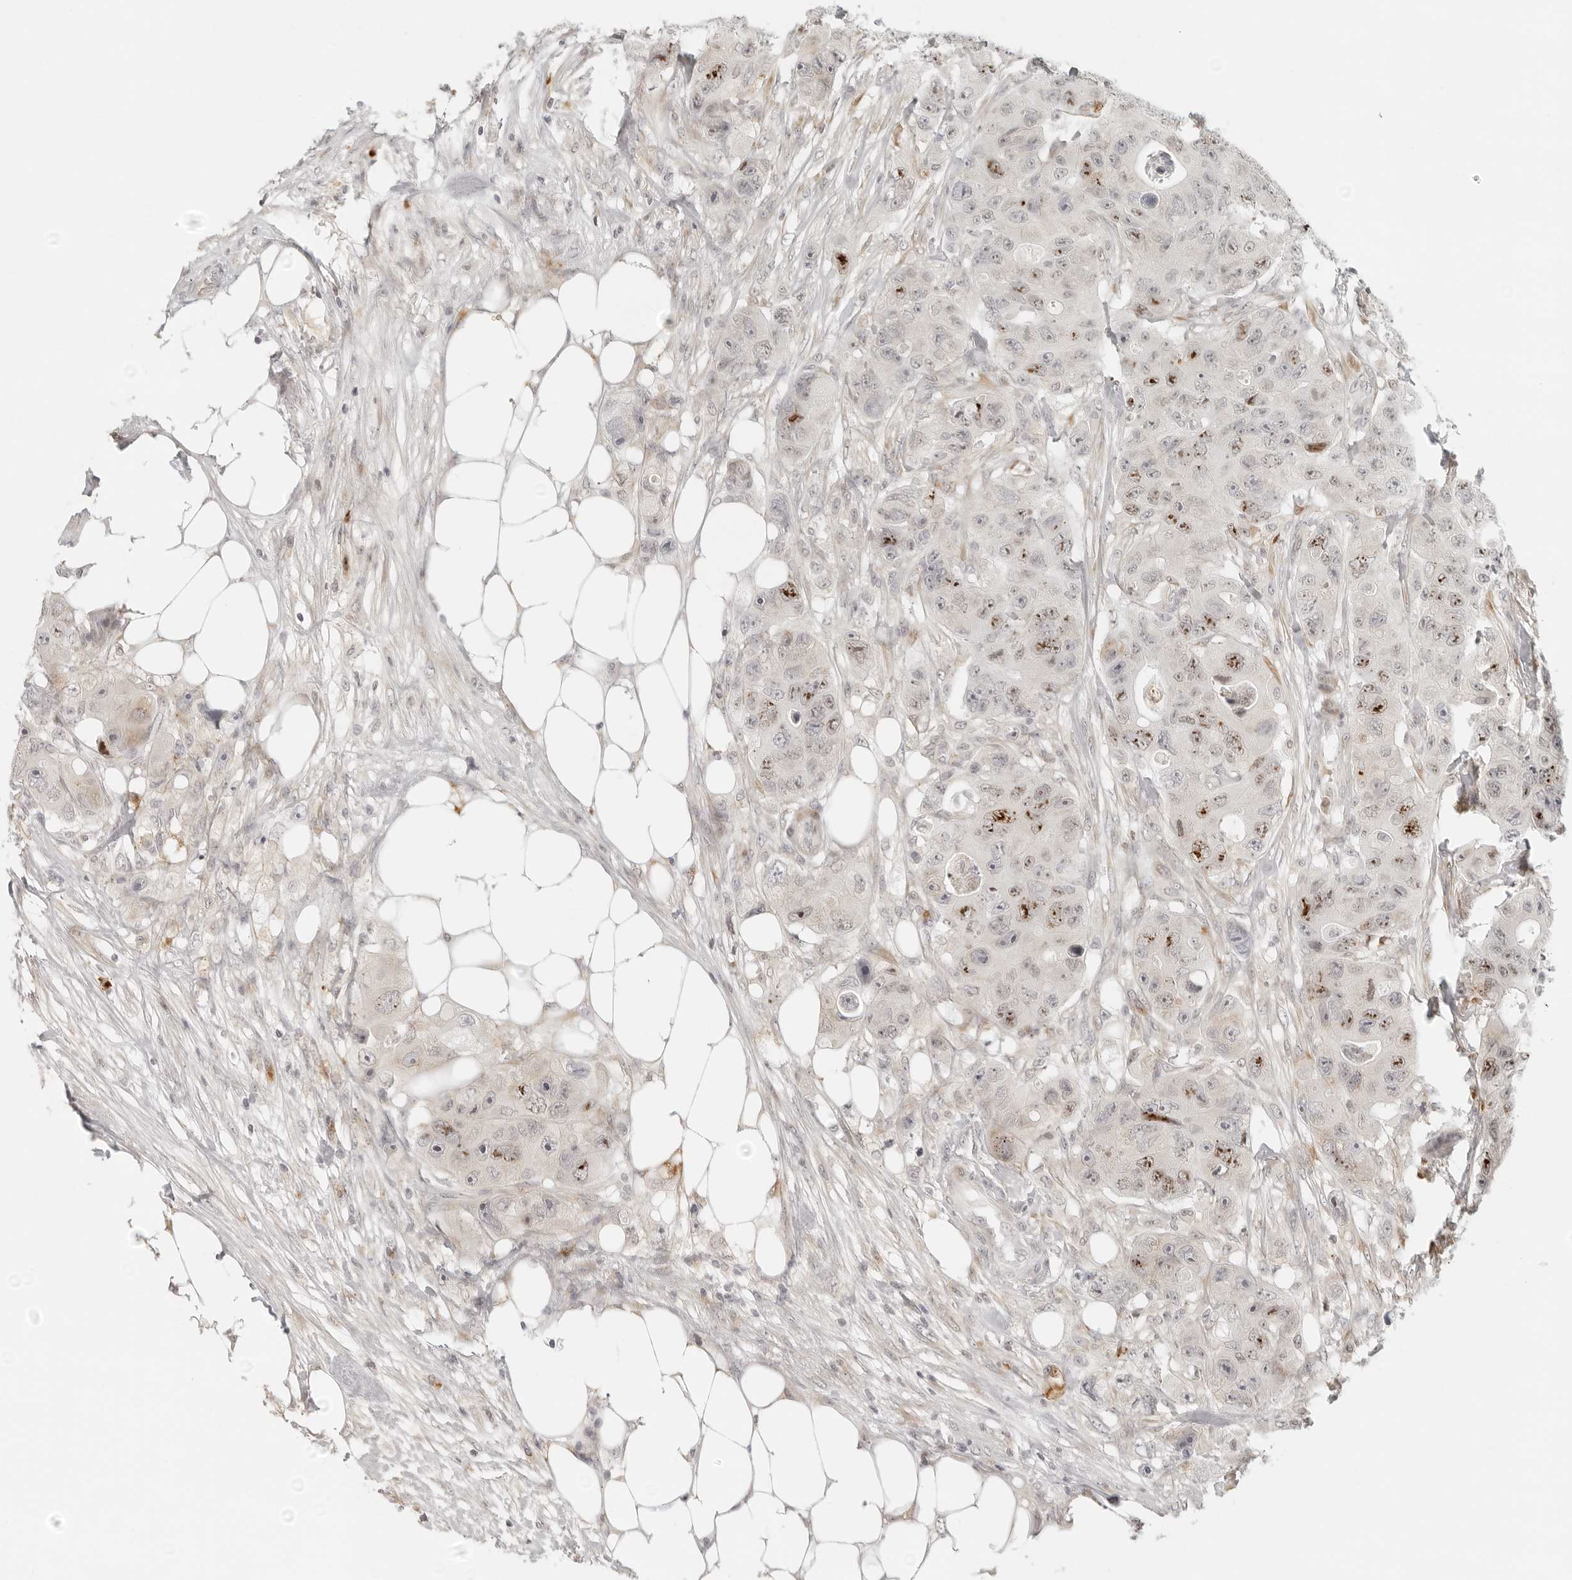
{"staining": {"intensity": "moderate", "quantity": ">75%", "location": "nuclear"}, "tissue": "colorectal cancer", "cell_type": "Tumor cells", "image_type": "cancer", "snomed": [{"axis": "morphology", "description": "Adenocarcinoma, NOS"}, {"axis": "topography", "description": "Colon"}], "caption": "DAB immunohistochemical staining of human colorectal cancer displays moderate nuclear protein staining in approximately >75% of tumor cells. (Stains: DAB in brown, nuclei in blue, Microscopy: brightfield microscopy at high magnification).", "gene": "ZNF678", "patient": {"sex": "female", "age": 46}}